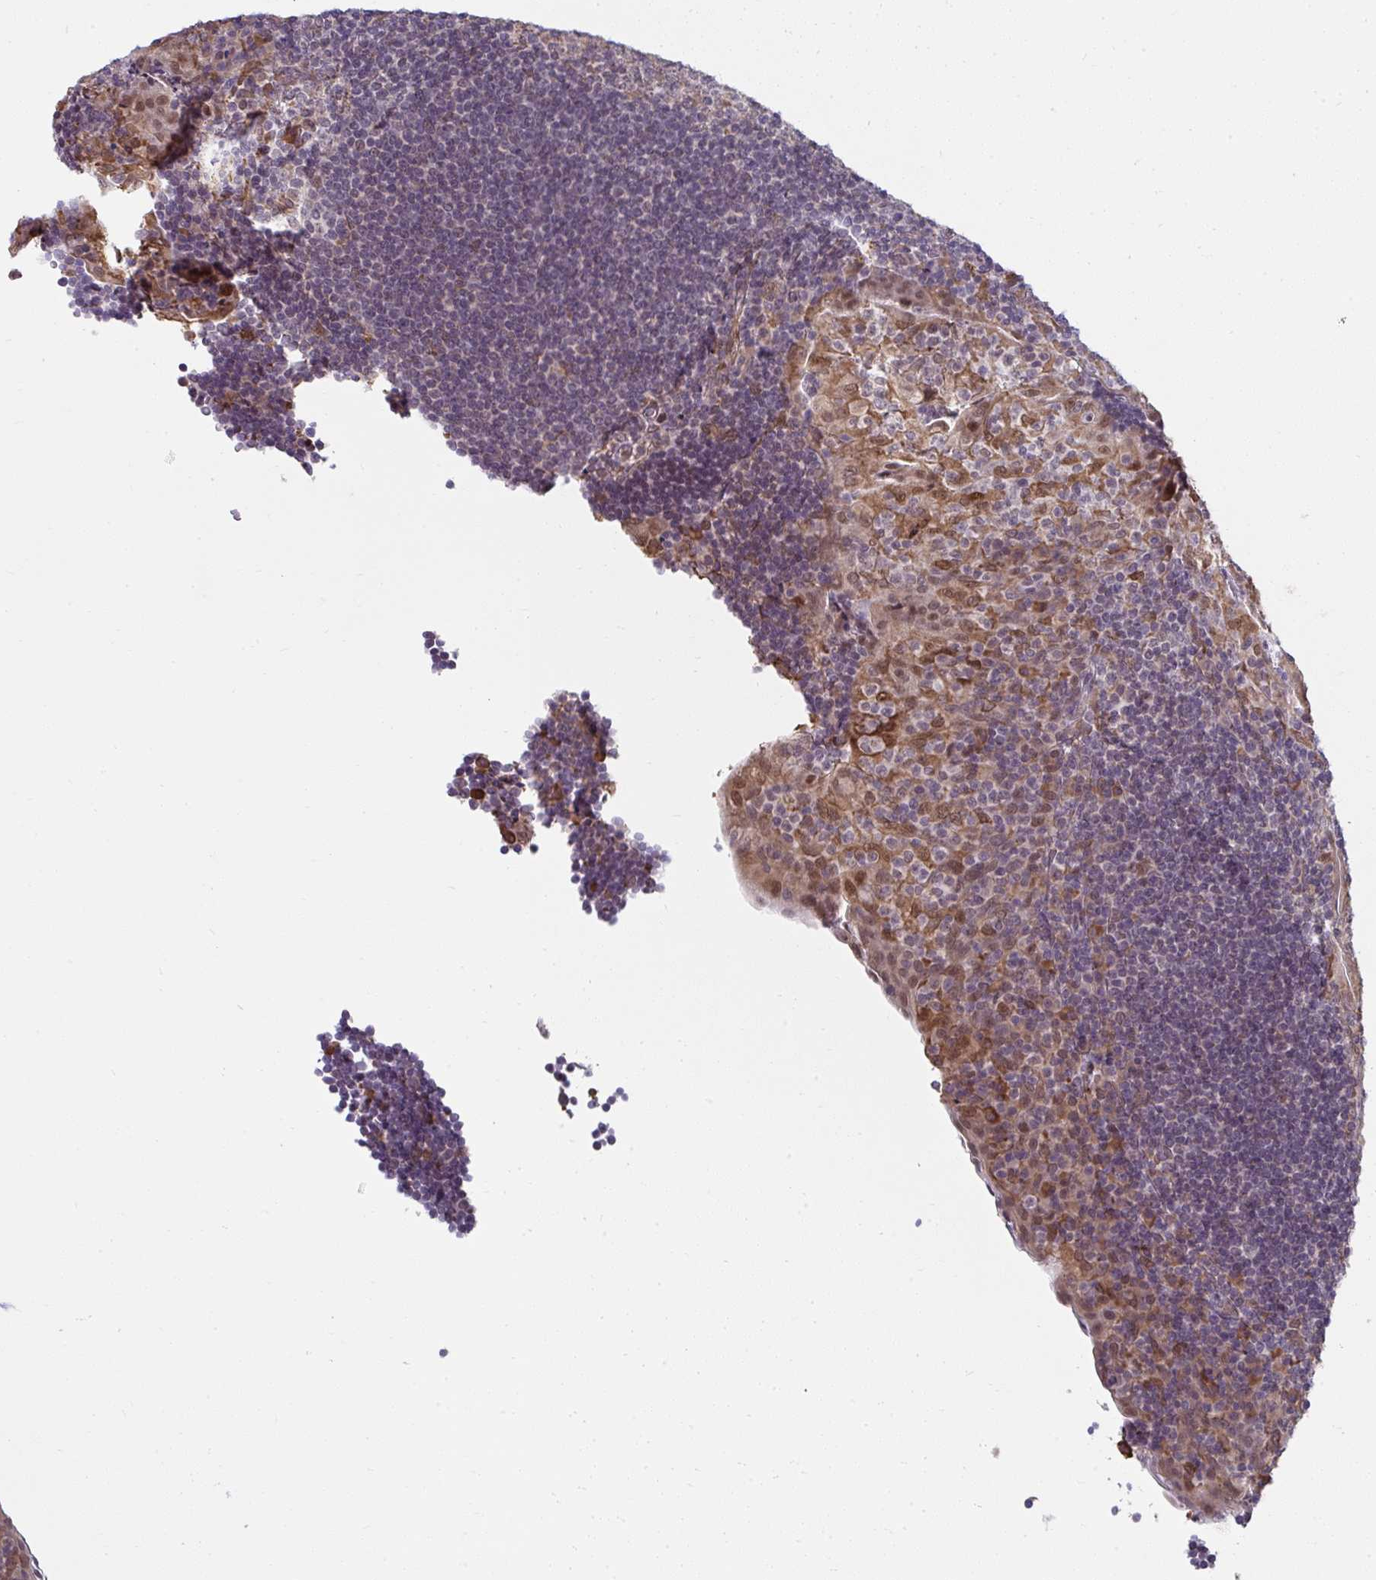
{"staining": {"intensity": "moderate", "quantity": "<25%", "location": "cytoplasmic/membranous"}, "tissue": "tonsil", "cell_type": "Germinal center cells", "image_type": "normal", "snomed": [{"axis": "morphology", "description": "Normal tissue, NOS"}, {"axis": "topography", "description": "Tonsil"}], "caption": "A histopathology image of tonsil stained for a protein shows moderate cytoplasmic/membranous brown staining in germinal center cells.", "gene": "NMNAT1", "patient": {"sex": "male", "age": 17}}